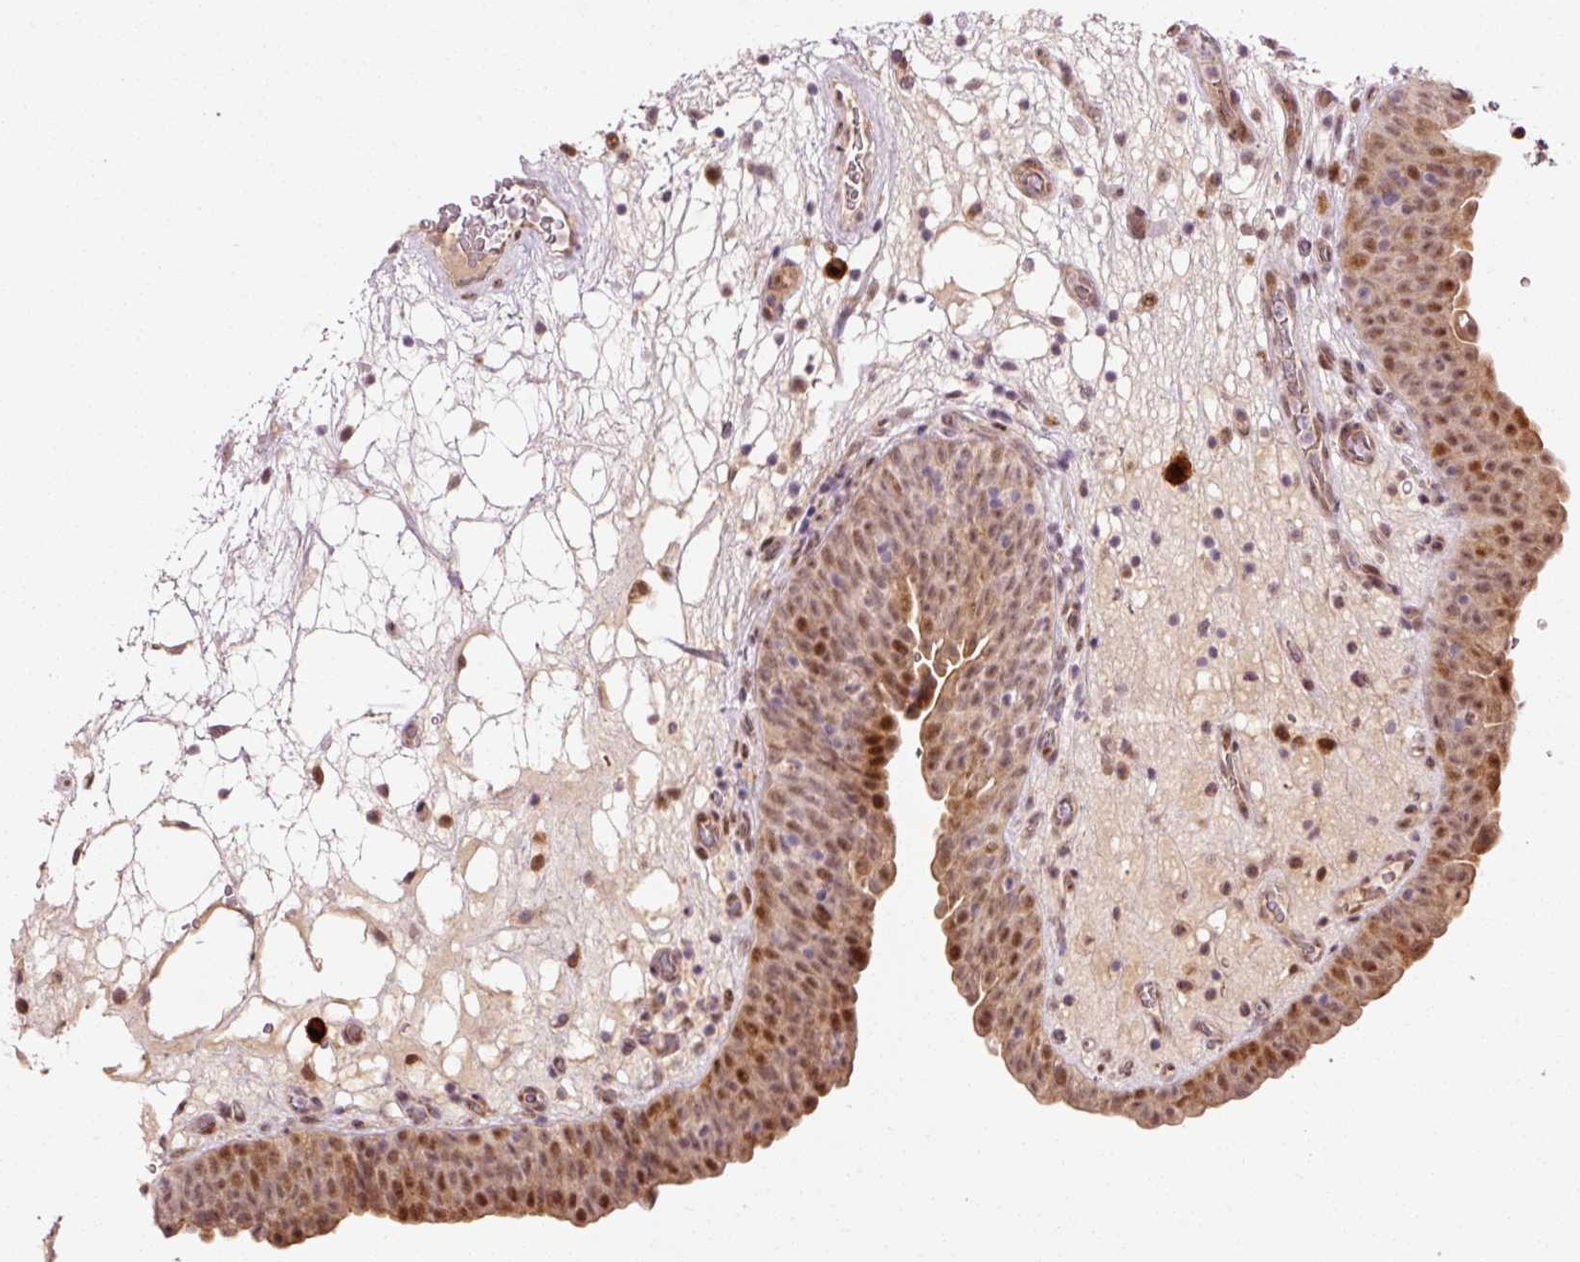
{"staining": {"intensity": "moderate", "quantity": ">75%", "location": "cytoplasmic/membranous,nuclear"}, "tissue": "urinary bladder", "cell_type": "Urothelial cells", "image_type": "normal", "snomed": [{"axis": "morphology", "description": "Normal tissue, NOS"}, {"axis": "topography", "description": "Urinary bladder"}], "caption": "Moderate cytoplasmic/membranous,nuclear positivity is present in approximately >75% of urothelial cells in benign urinary bladder.", "gene": "ANKRD20A1", "patient": {"sex": "male", "age": 71}}